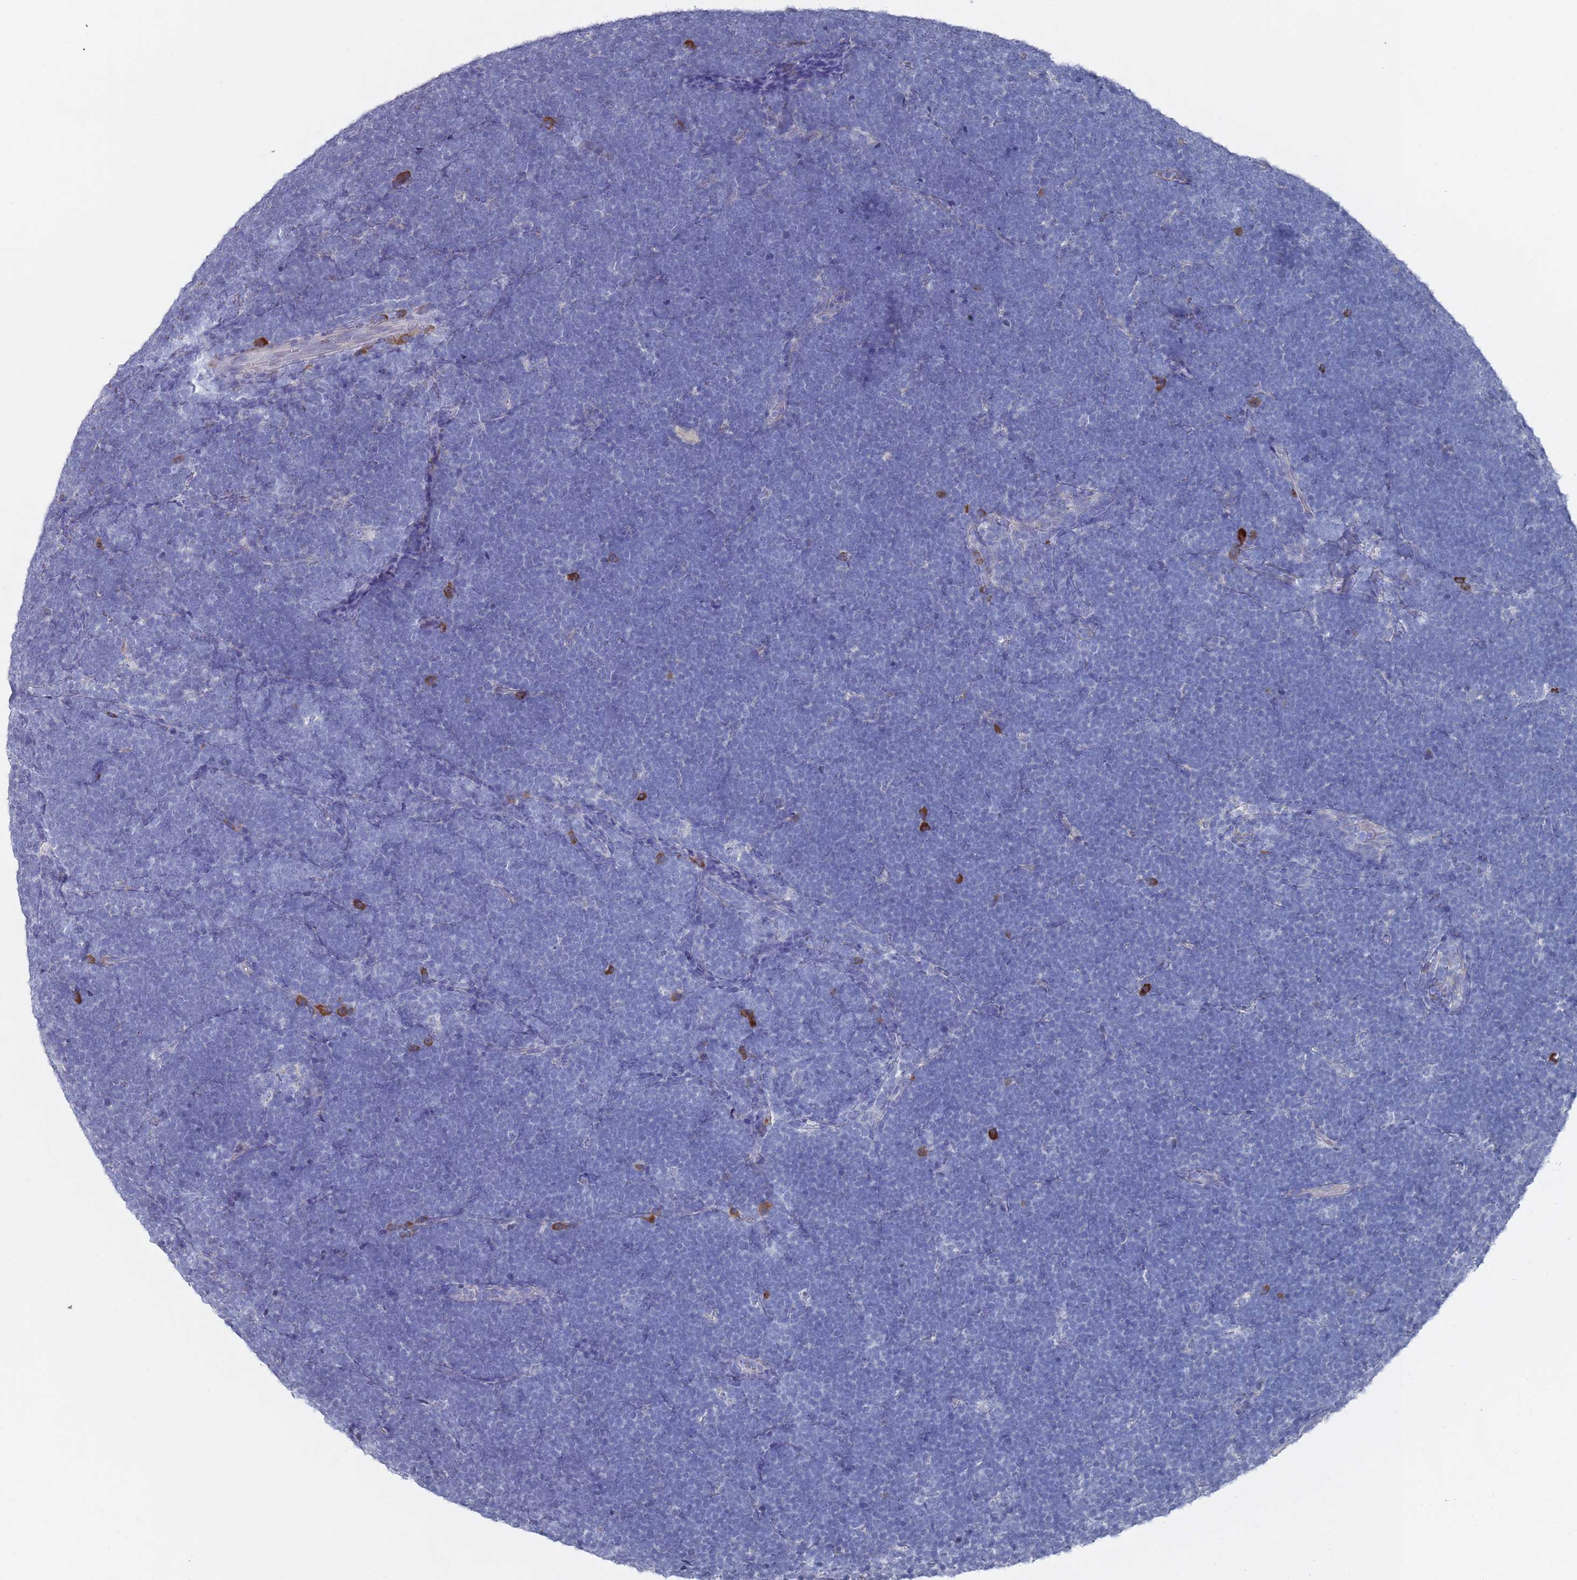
{"staining": {"intensity": "negative", "quantity": "none", "location": "none"}, "tissue": "lymphoma", "cell_type": "Tumor cells", "image_type": "cancer", "snomed": [{"axis": "morphology", "description": "Malignant lymphoma, non-Hodgkin's type, High grade"}, {"axis": "topography", "description": "Lymph node"}], "caption": "DAB immunohistochemical staining of lymphoma exhibits no significant staining in tumor cells.", "gene": "MAT1A", "patient": {"sex": "male", "age": 13}}